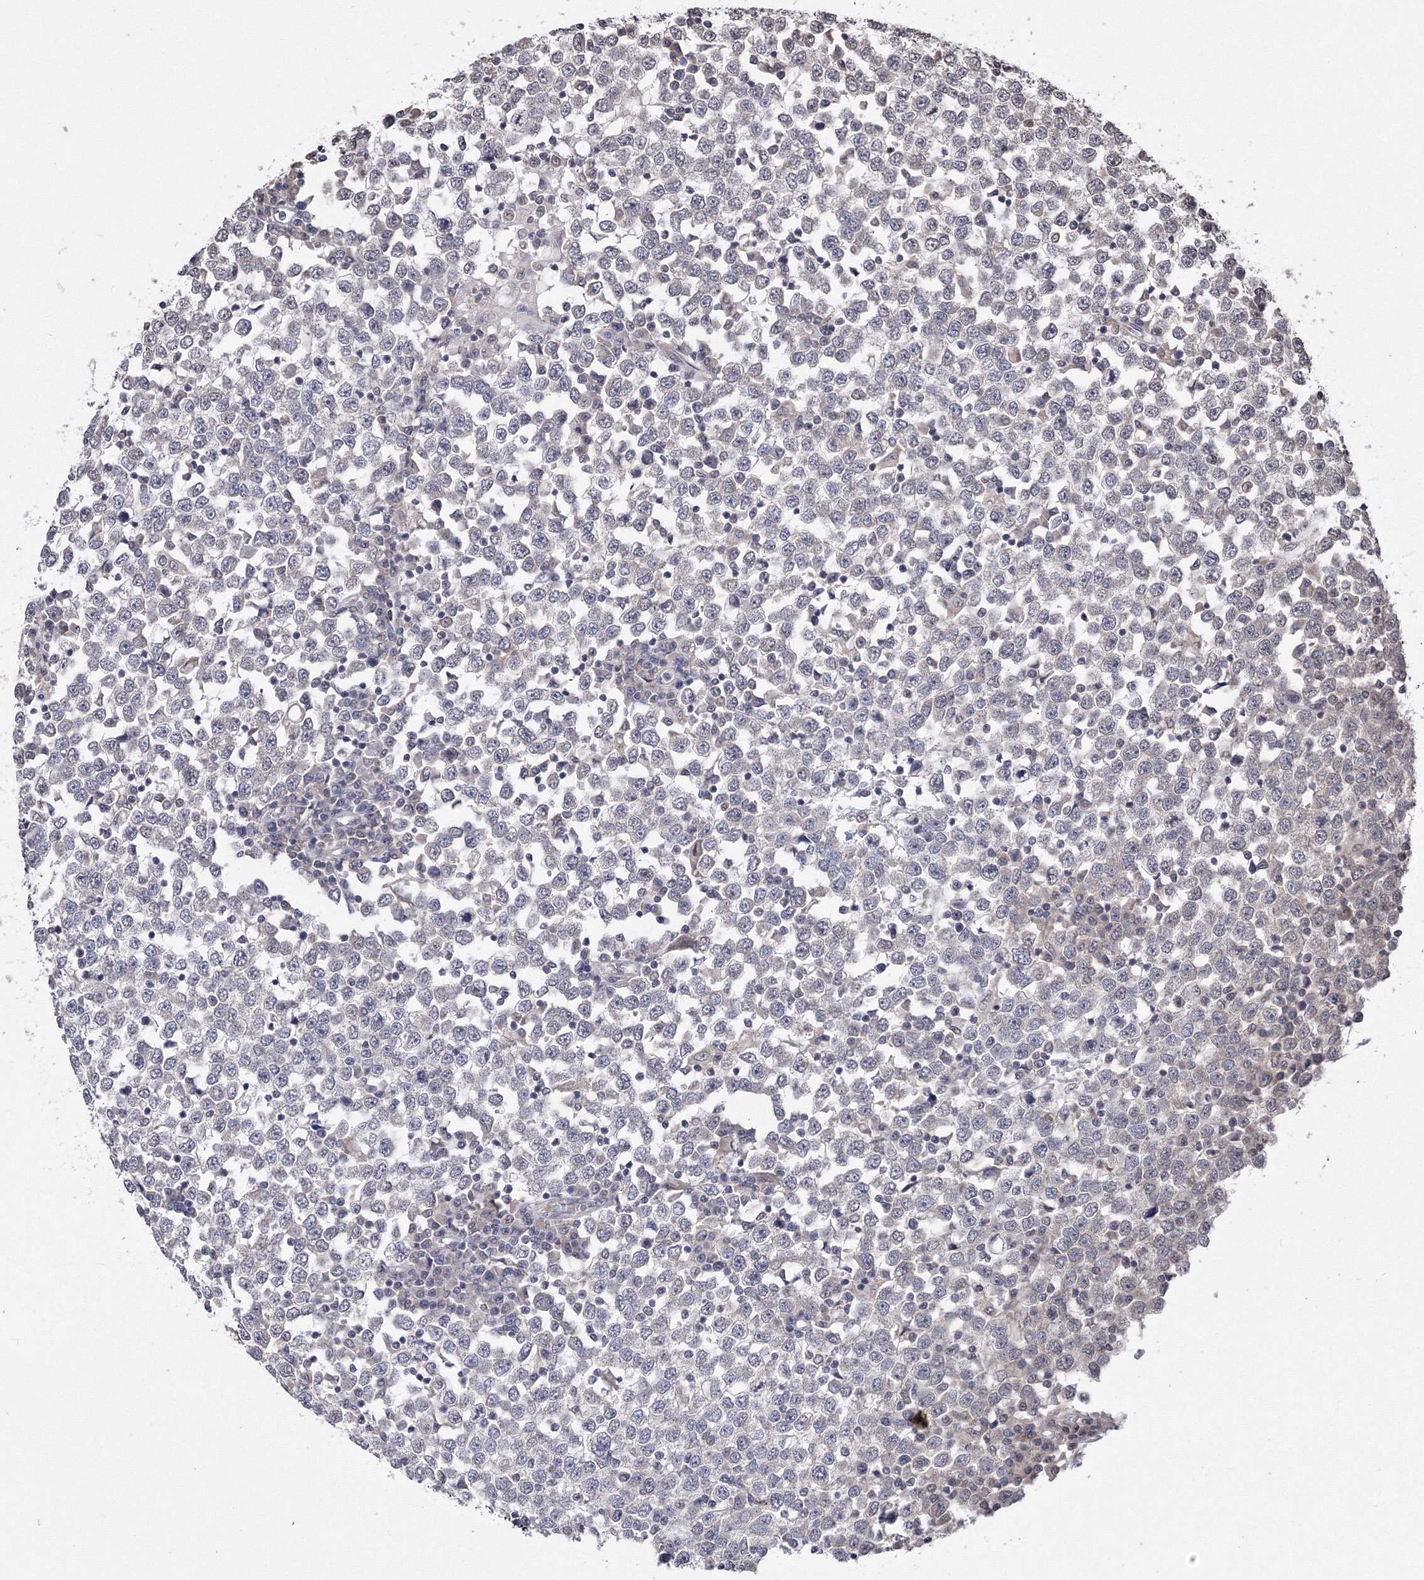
{"staining": {"intensity": "negative", "quantity": "none", "location": "none"}, "tissue": "testis cancer", "cell_type": "Tumor cells", "image_type": "cancer", "snomed": [{"axis": "morphology", "description": "Seminoma, NOS"}, {"axis": "topography", "description": "Testis"}], "caption": "Immunohistochemistry photomicrograph of neoplastic tissue: testis seminoma stained with DAB demonstrates no significant protein expression in tumor cells. The staining was performed using DAB (3,3'-diaminobenzidine) to visualize the protein expression in brown, while the nuclei were stained in blue with hematoxylin (Magnification: 20x).", "gene": "GPN1", "patient": {"sex": "male", "age": 65}}